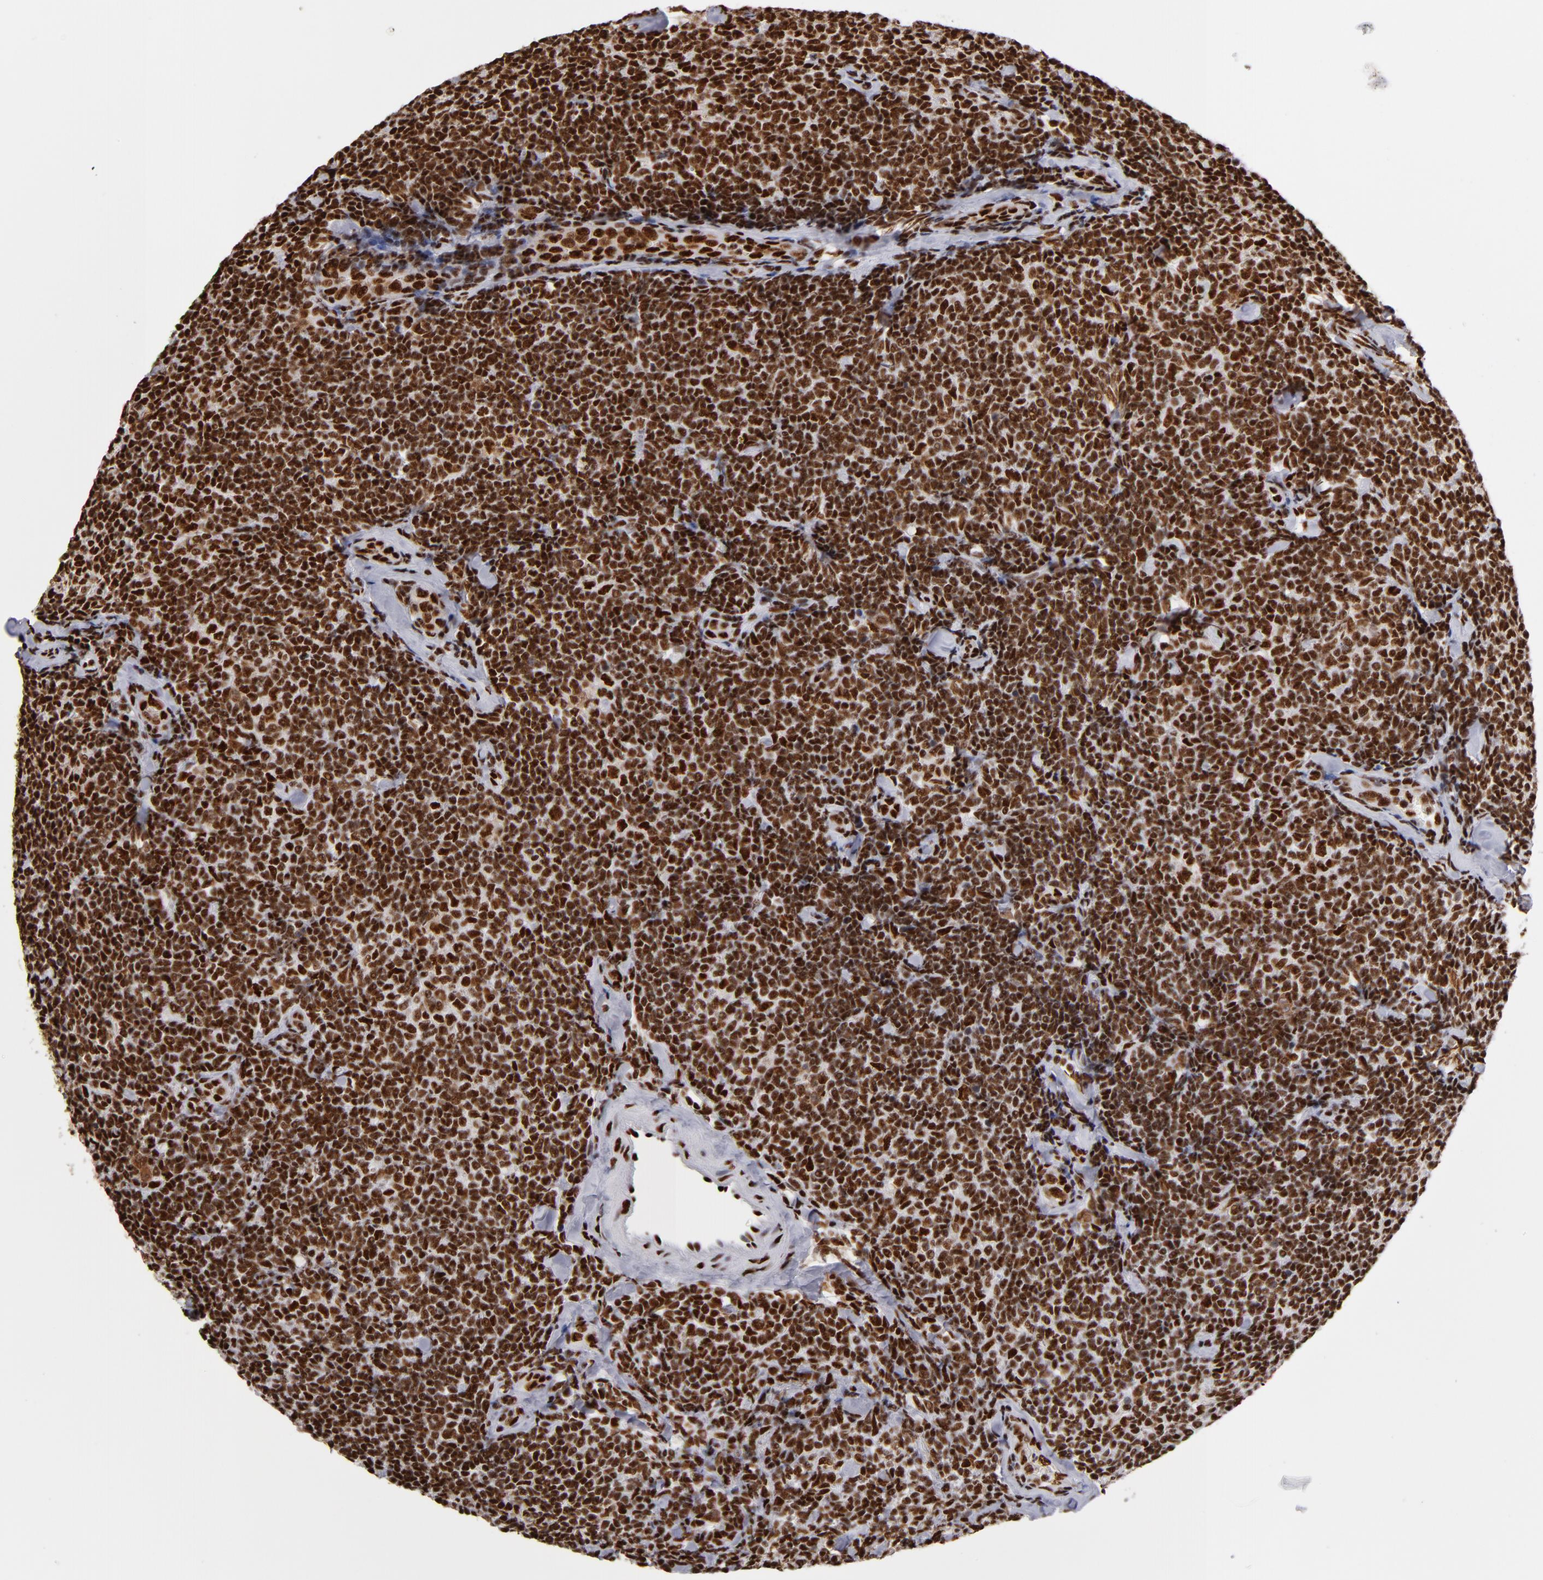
{"staining": {"intensity": "strong", "quantity": ">75%", "location": "nuclear"}, "tissue": "lymphoma", "cell_type": "Tumor cells", "image_type": "cancer", "snomed": [{"axis": "morphology", "description": "Malignant lymphoma, non-Hodgkin's type, Low grade"}, {"axis": "topography", "description": "Lymph node"}], "caption": "There is high levels of strong nuclear expression in tumor cells of lymphoma, as demonstrated by immunohistochemical staining (brown color).", "gene": "MRE11", "patient": {"sex": "female", "age": 56}}